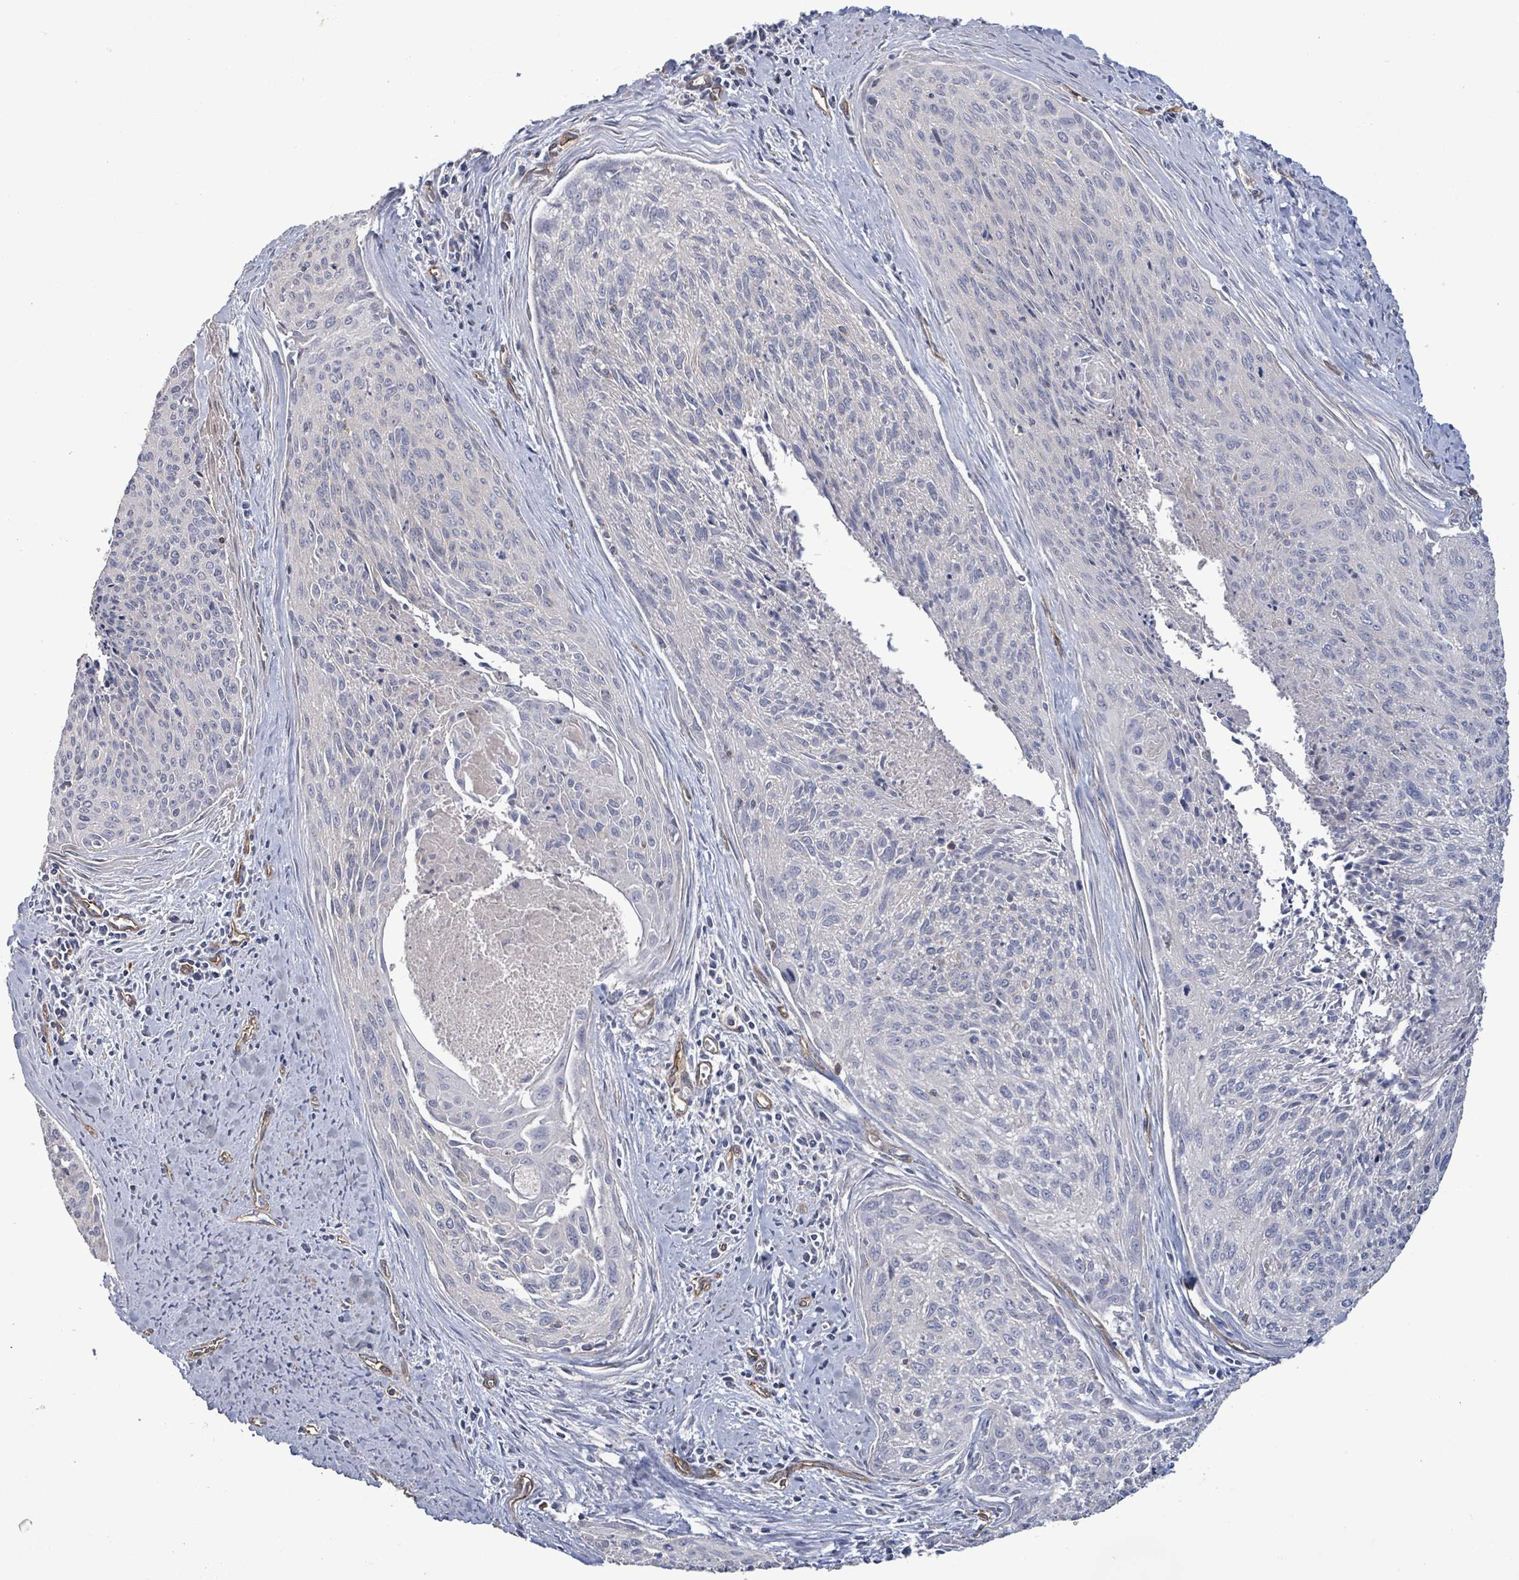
{"staining": {"intensity": "negative", "quantity": "none", "location": "none"}, "tissue": "cervical cancer", "cell_type": "Tumor cells", "image_type": "cancer", "snomed": [{"axis": "morphology", "description": "Squamous cell carcinoma, NOS"}, {"axis": "topography", "description": "Cervix"}], "caption": "Tumor cells are negative for protein expression in human squamous cell carcinoma (cervical). (Immunohistochemistry (ihc), brightfield microscopy, high magnification).", "gene": "KANK3", "patient": {"sex": "female", "age": 55}}